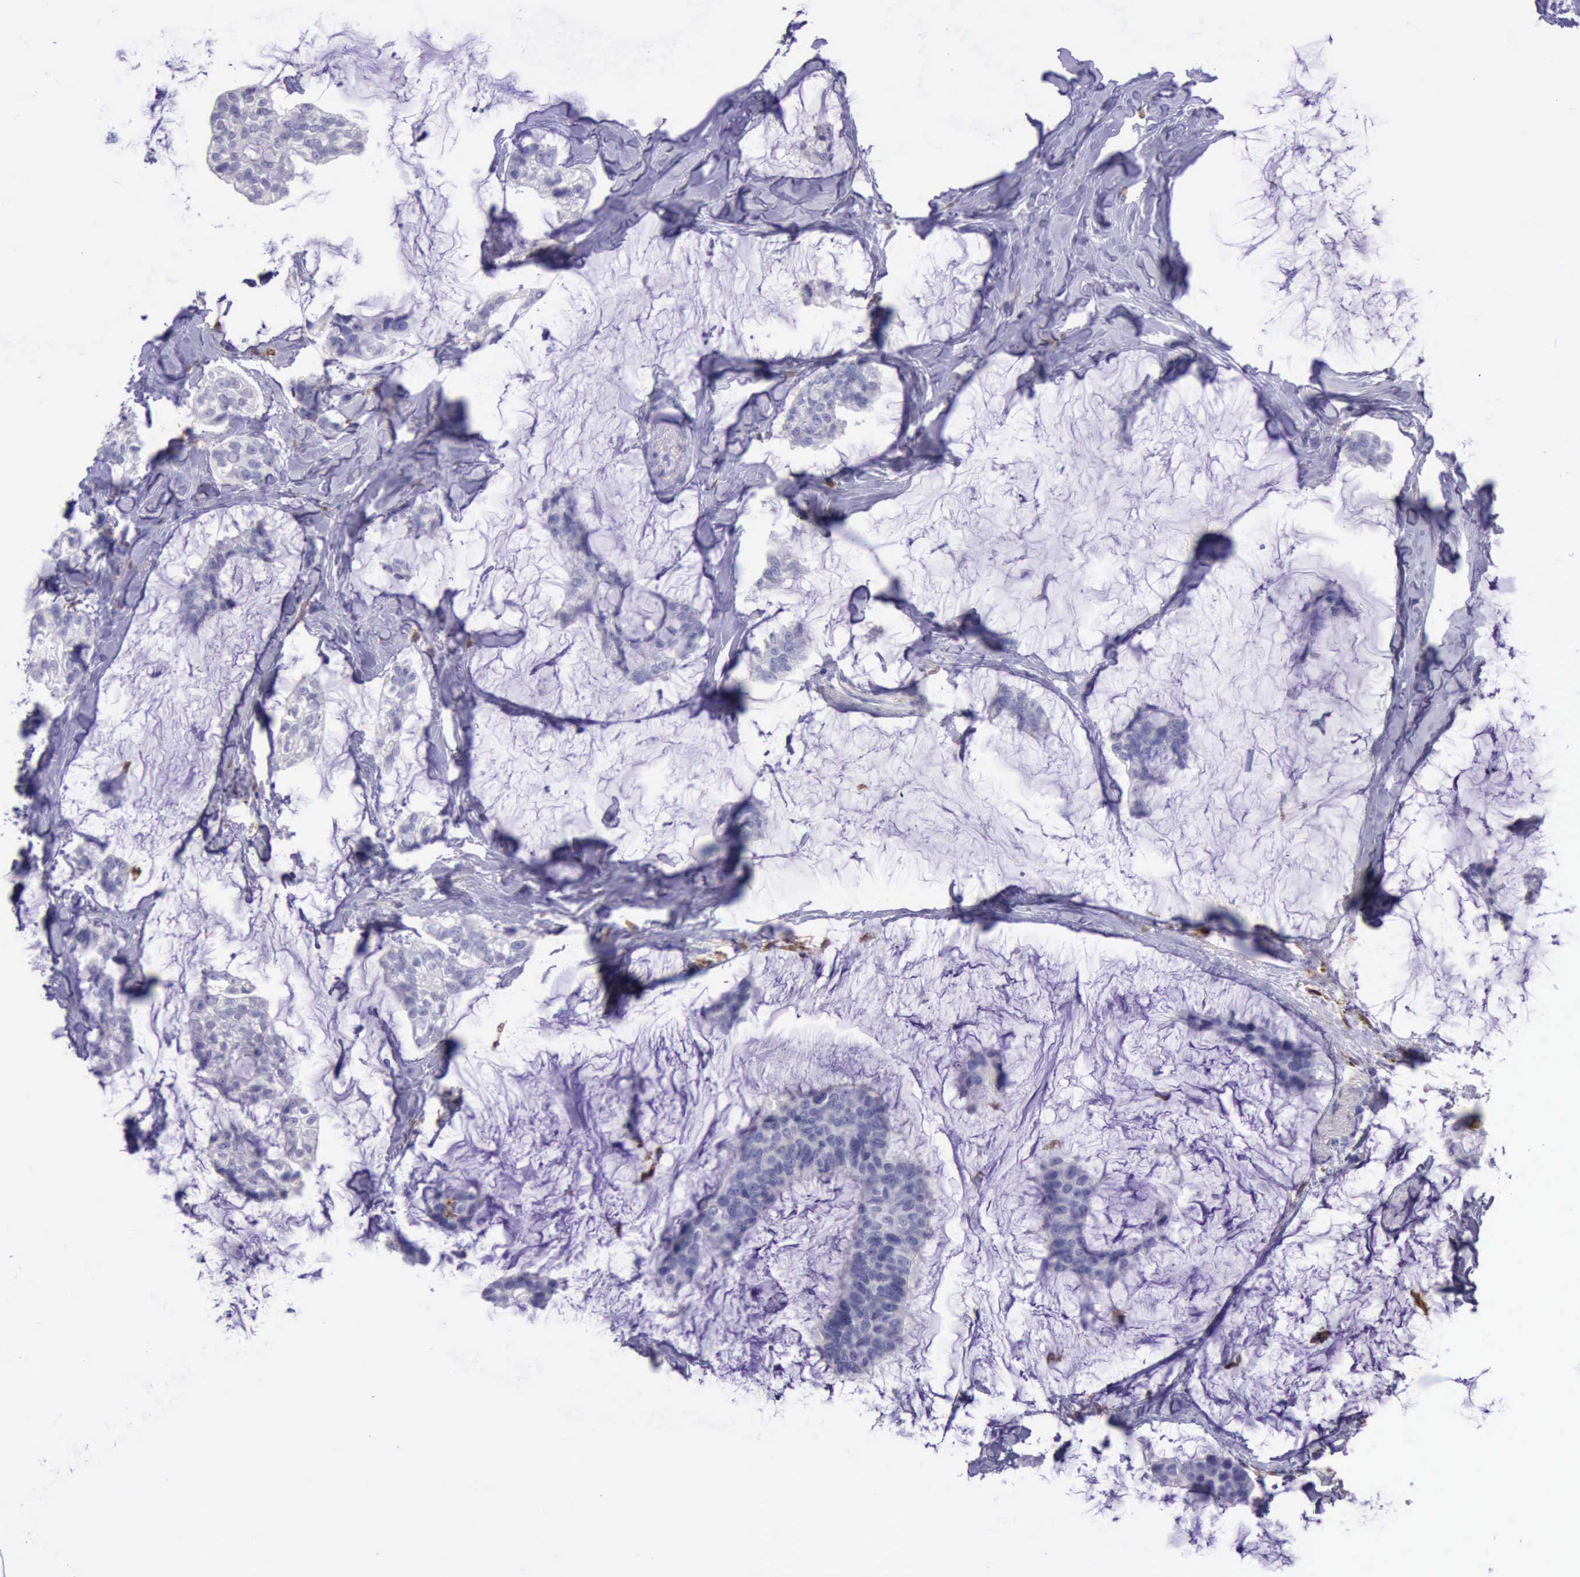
{"staining": {"intensity": "negative", "quantity": "none", "location": "none"}, "tissue": "breast cancer", "cell_type": "Tumor cells", "image_type": "cancer", "snomed": [{"axis": "morphology", "description": "Duct carcinoma"}, {"axis": "topography", "description": "Breast"}], "caption": "IHC of human breast cancer shows no positivity in tumor cells.", "gene": "BTK", "patient": {"sex": "female", "age": 93}}